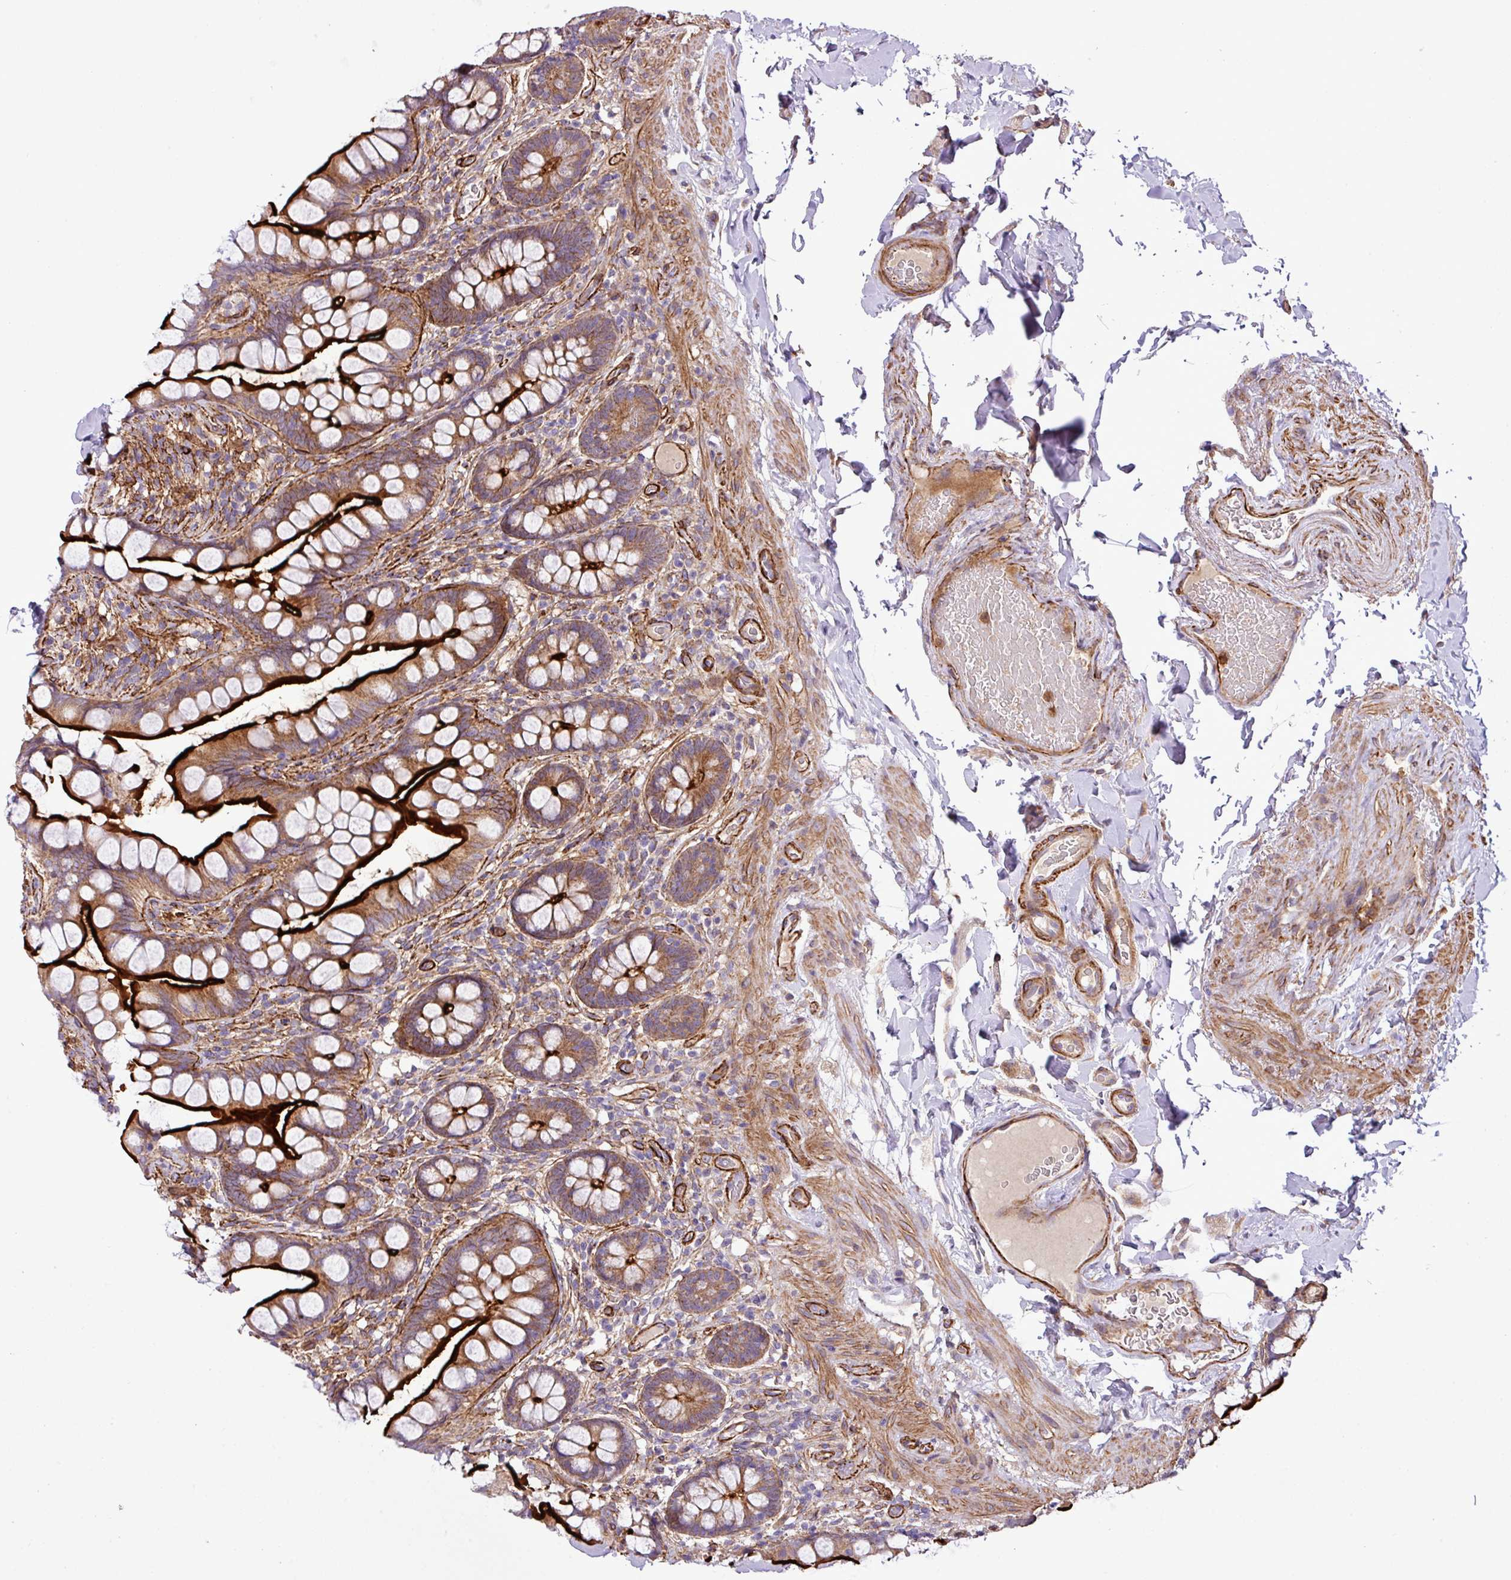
{"staining": {"intensity": "strong", "quantity": ">75%", "location": "cytoplasmic/membranous"}, "tissue": "small intestine", "cell_type": "Glandular cells", "image_type": "normal", "snomed": [{"axis": "morphology", "description": "Normal tissue, NOS"}, {"axis": "topography", "description": "Small intestine"}], "caption": "About >75% of glandular cells in benign human small intestine show strong cytoplasmic/membranous protein positivity as visualized by brown immunohistochemical staining.", "gene": "FAM47E", "patient": {"sex": "male", "age": 70}}